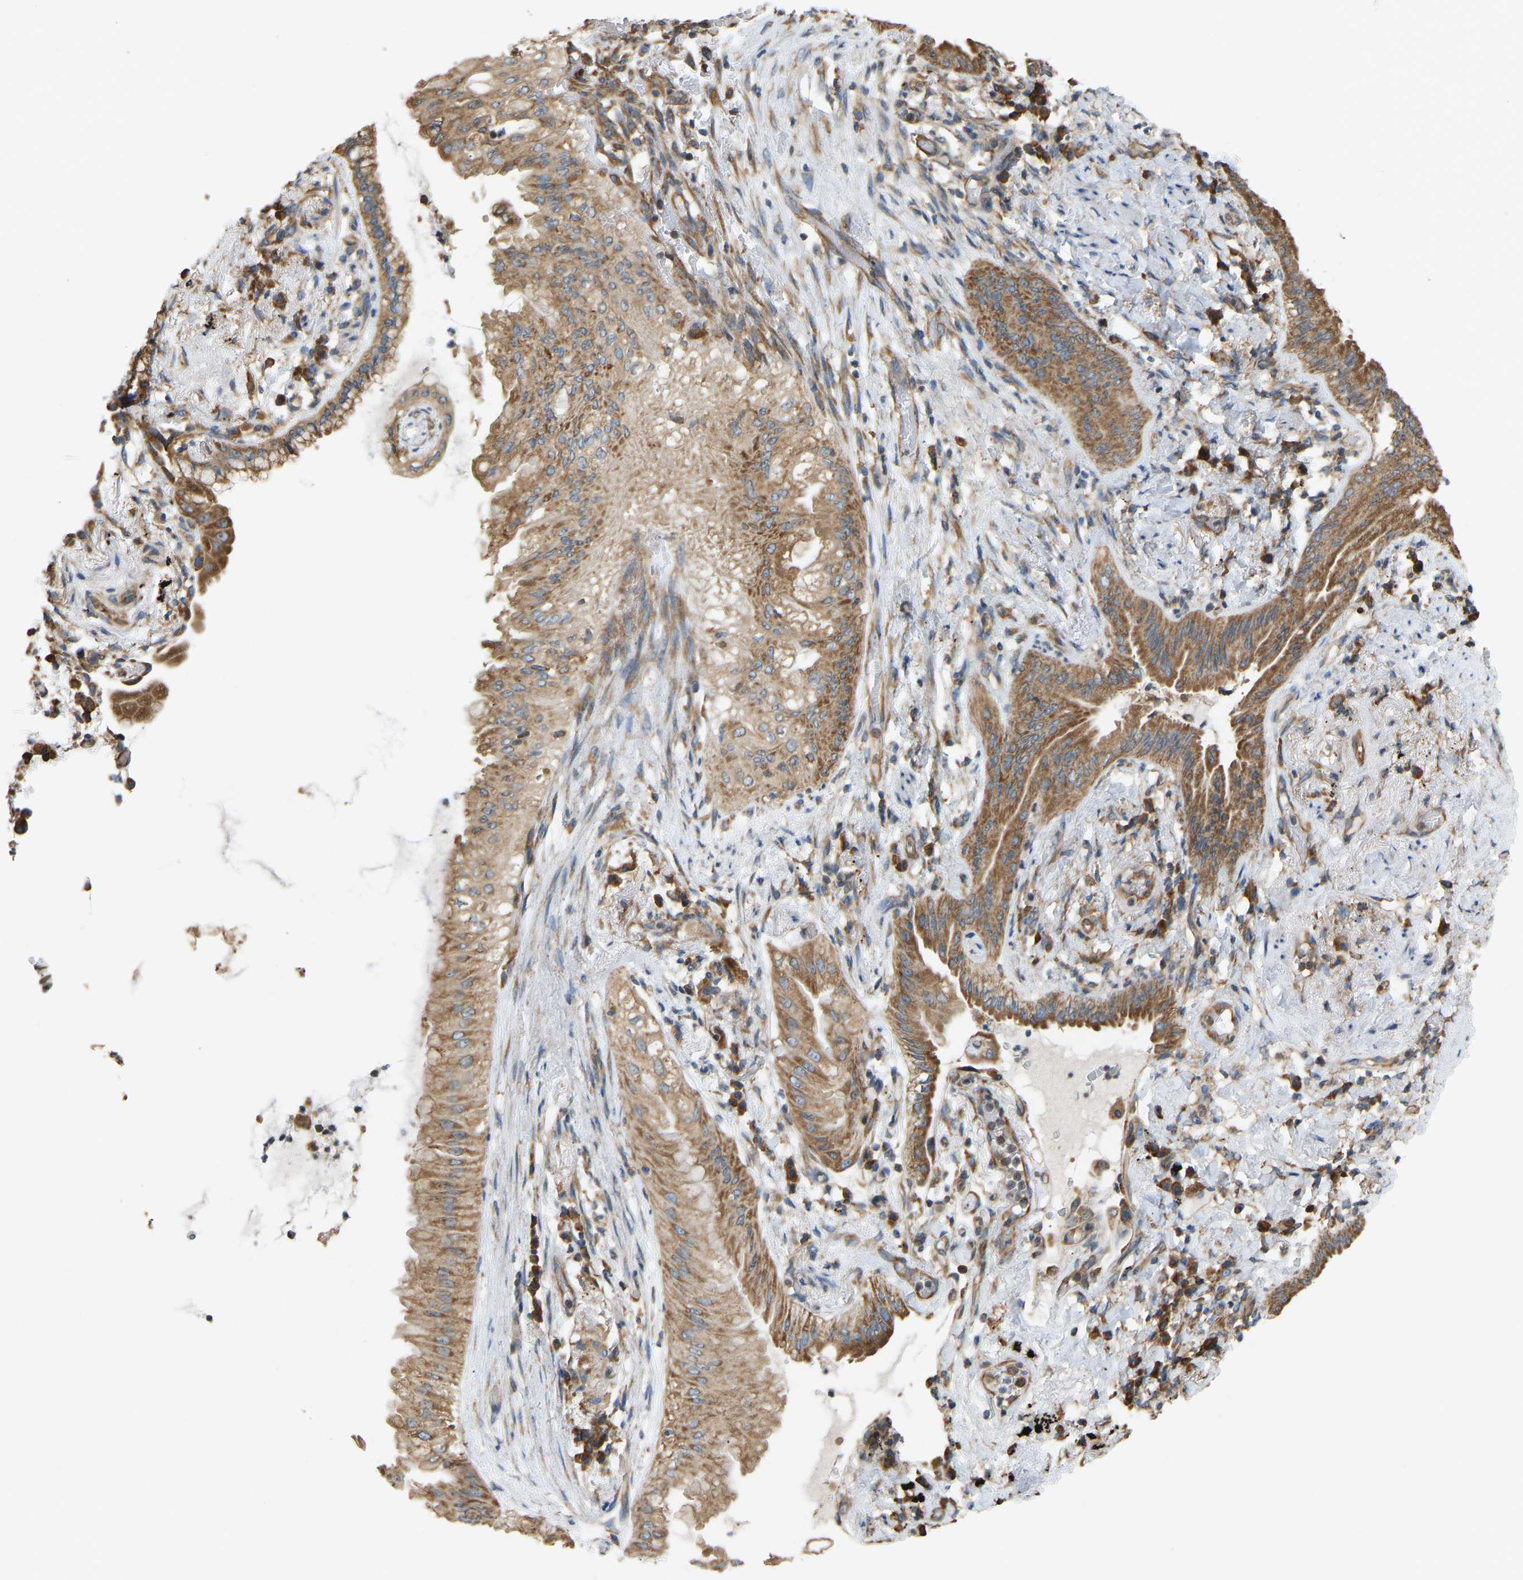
{"staining": {"intensity": "moderate", "quantity": ">75%", "location": "cytoplasmic/membranous"}, "tissue": "lung cancer", "cell_type": "Tumor cells", "image_type": "cancer", "snomed": [{"axis": "morphology", "description": "Normal tissue, NOS"}, {"axis": "morphology", "description": "Adenocarcinoma, NOS"}, {"axis": "topography", "description": "Bronchus"}, {"axis": "topography", "description": "Lung"}], "caption": "Protein staining displays moderate cytoplasmic/membranous expression in approximately >75% of tumor cells in lung cancer (adenocarcinoma). (DAB IHC, brown staining for protein, blue staining for nuclei).", "gene": "RPS6KB2", "patient": {"sex": "female", "age": 70}}